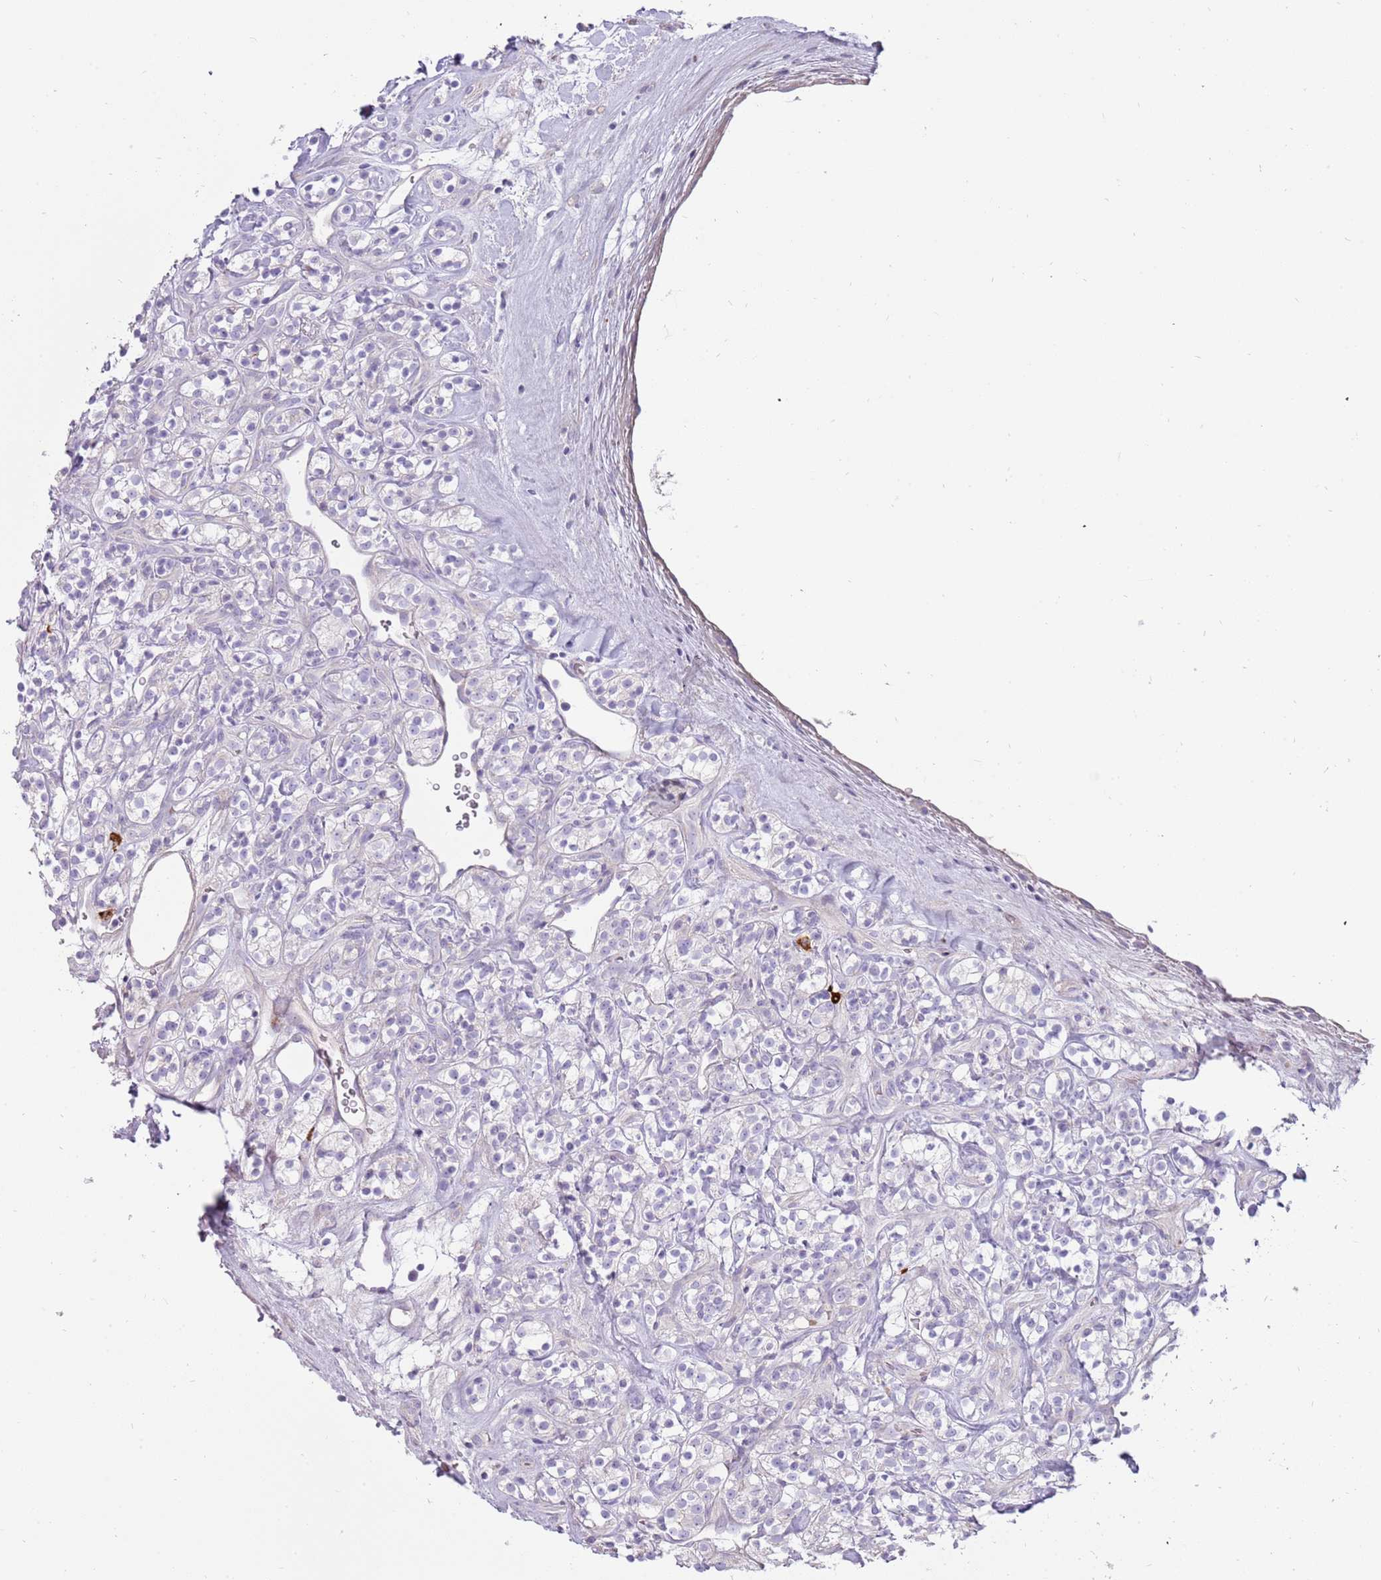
{"staining": {"intensity": "negative", "quantity": "none", "location": "none"}, "tissue": "renal cancer", "cell_type": "Tumor cells", "image_type": "cancer", "snomed": [{"axis": "morphology", "description": "Adenocarcinoma, NOS"}, {"axis": "topography", "description": "Kidney"}], "caption": "An immunohistochemistry photomicrograph of renal cancer is shown. There is no staining in tumor cells of renal cancer. Brightfield microscopy of IHC stained with DAB (3,3'-diaminobenzidine) (brown) and hematoxylin (blue), captured at high magnification.", "gene": "MCUB", "patient": {"sex": "male", "age": 77}}